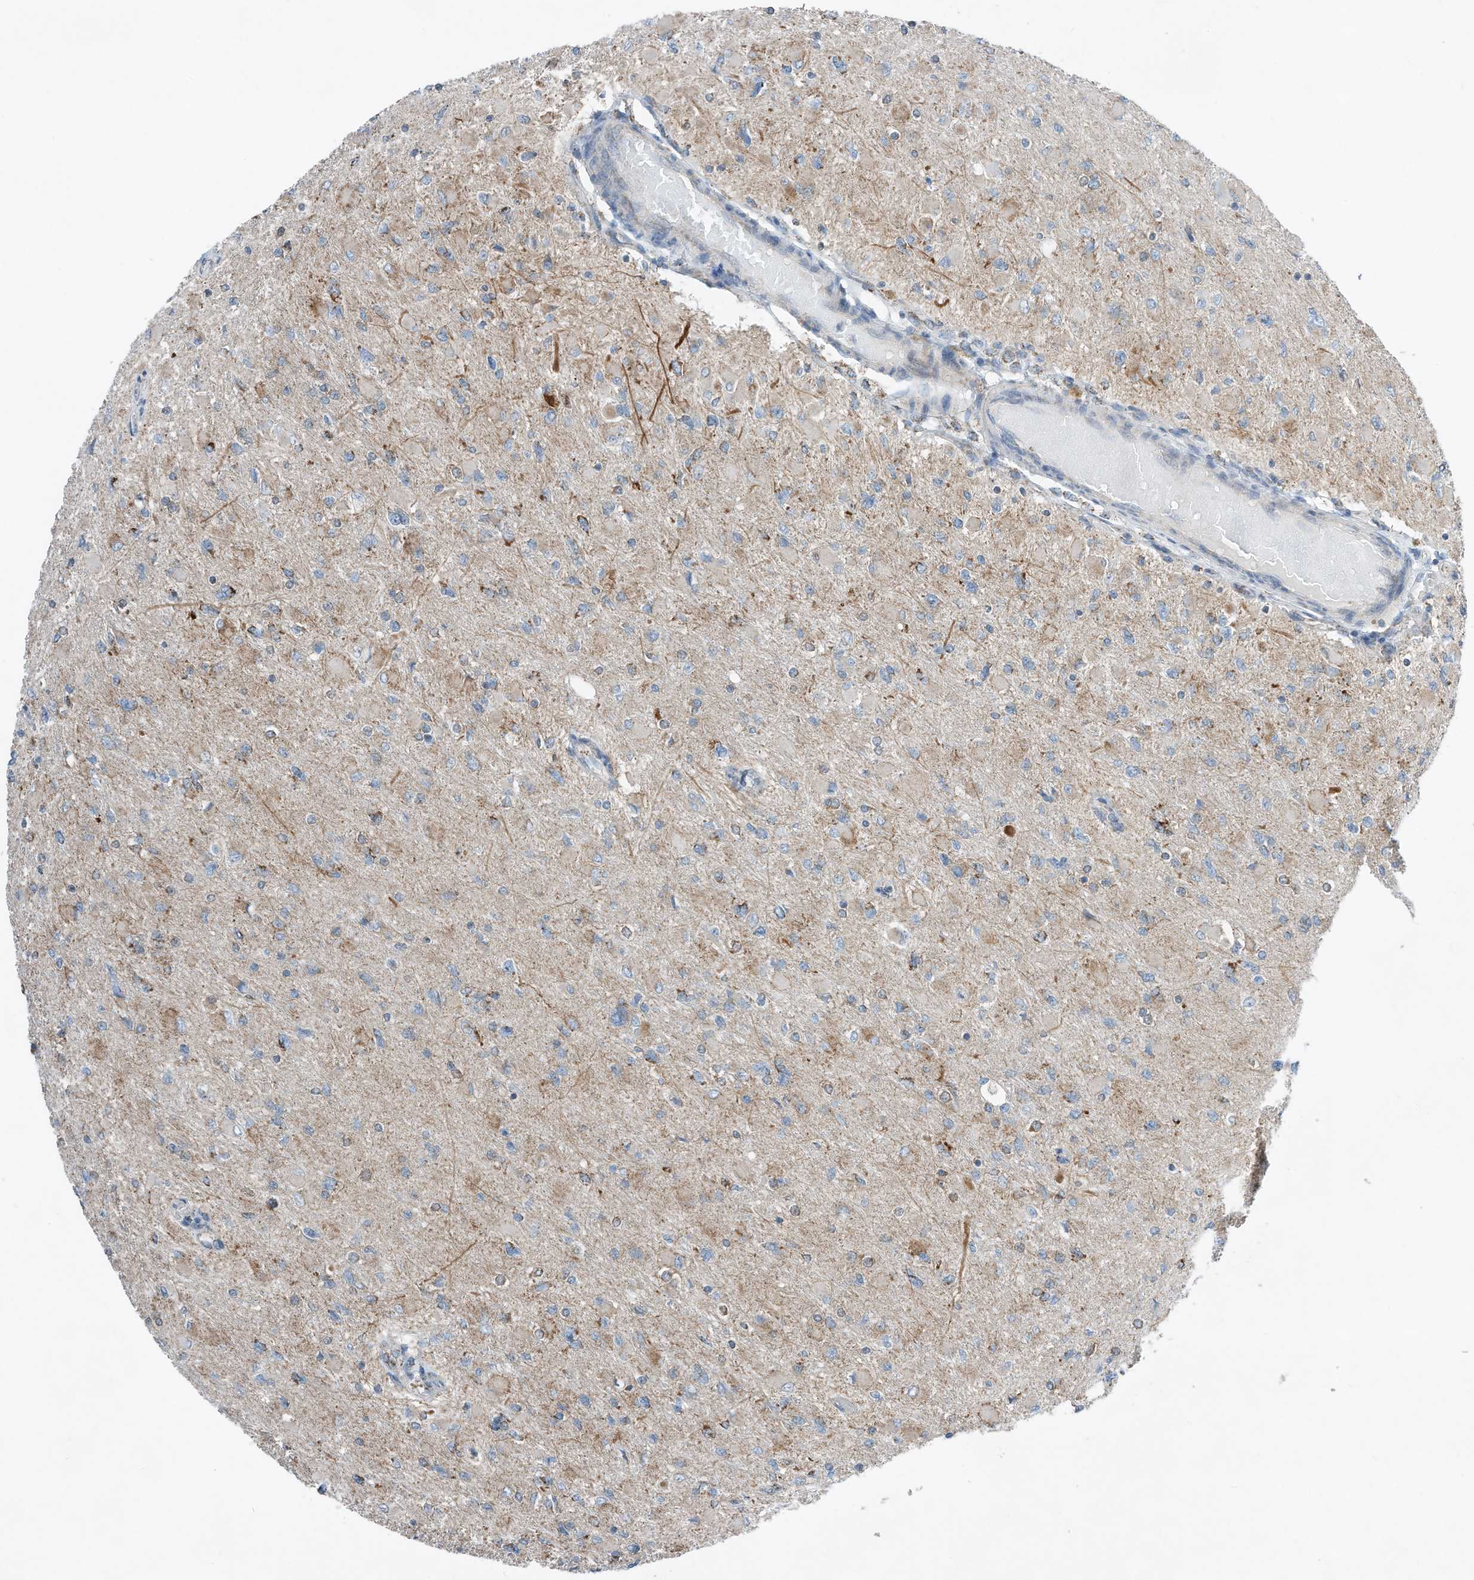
{"staining": {"intensity": "moderate", "quantity": "<25%", "location": "cytoplasmic/membranous"}, "tissue": "glioma", "cell_type": "Tumor cells", "image_type": "cancer", "snomed": [{"axis": "morphology", "description": "Glioma, malignant, High grade"}, {"axis": "topography", "description": "Cerebral cortex"}], "caption": "Immunohistochemical staining of malignant glioma (high-grade) exhibits moderate cytoplasmic/membranous protein staining in approximately <25% of tumor cells.", "gene": "RMND1", "patient": {"sex": "female", "age": 36}}